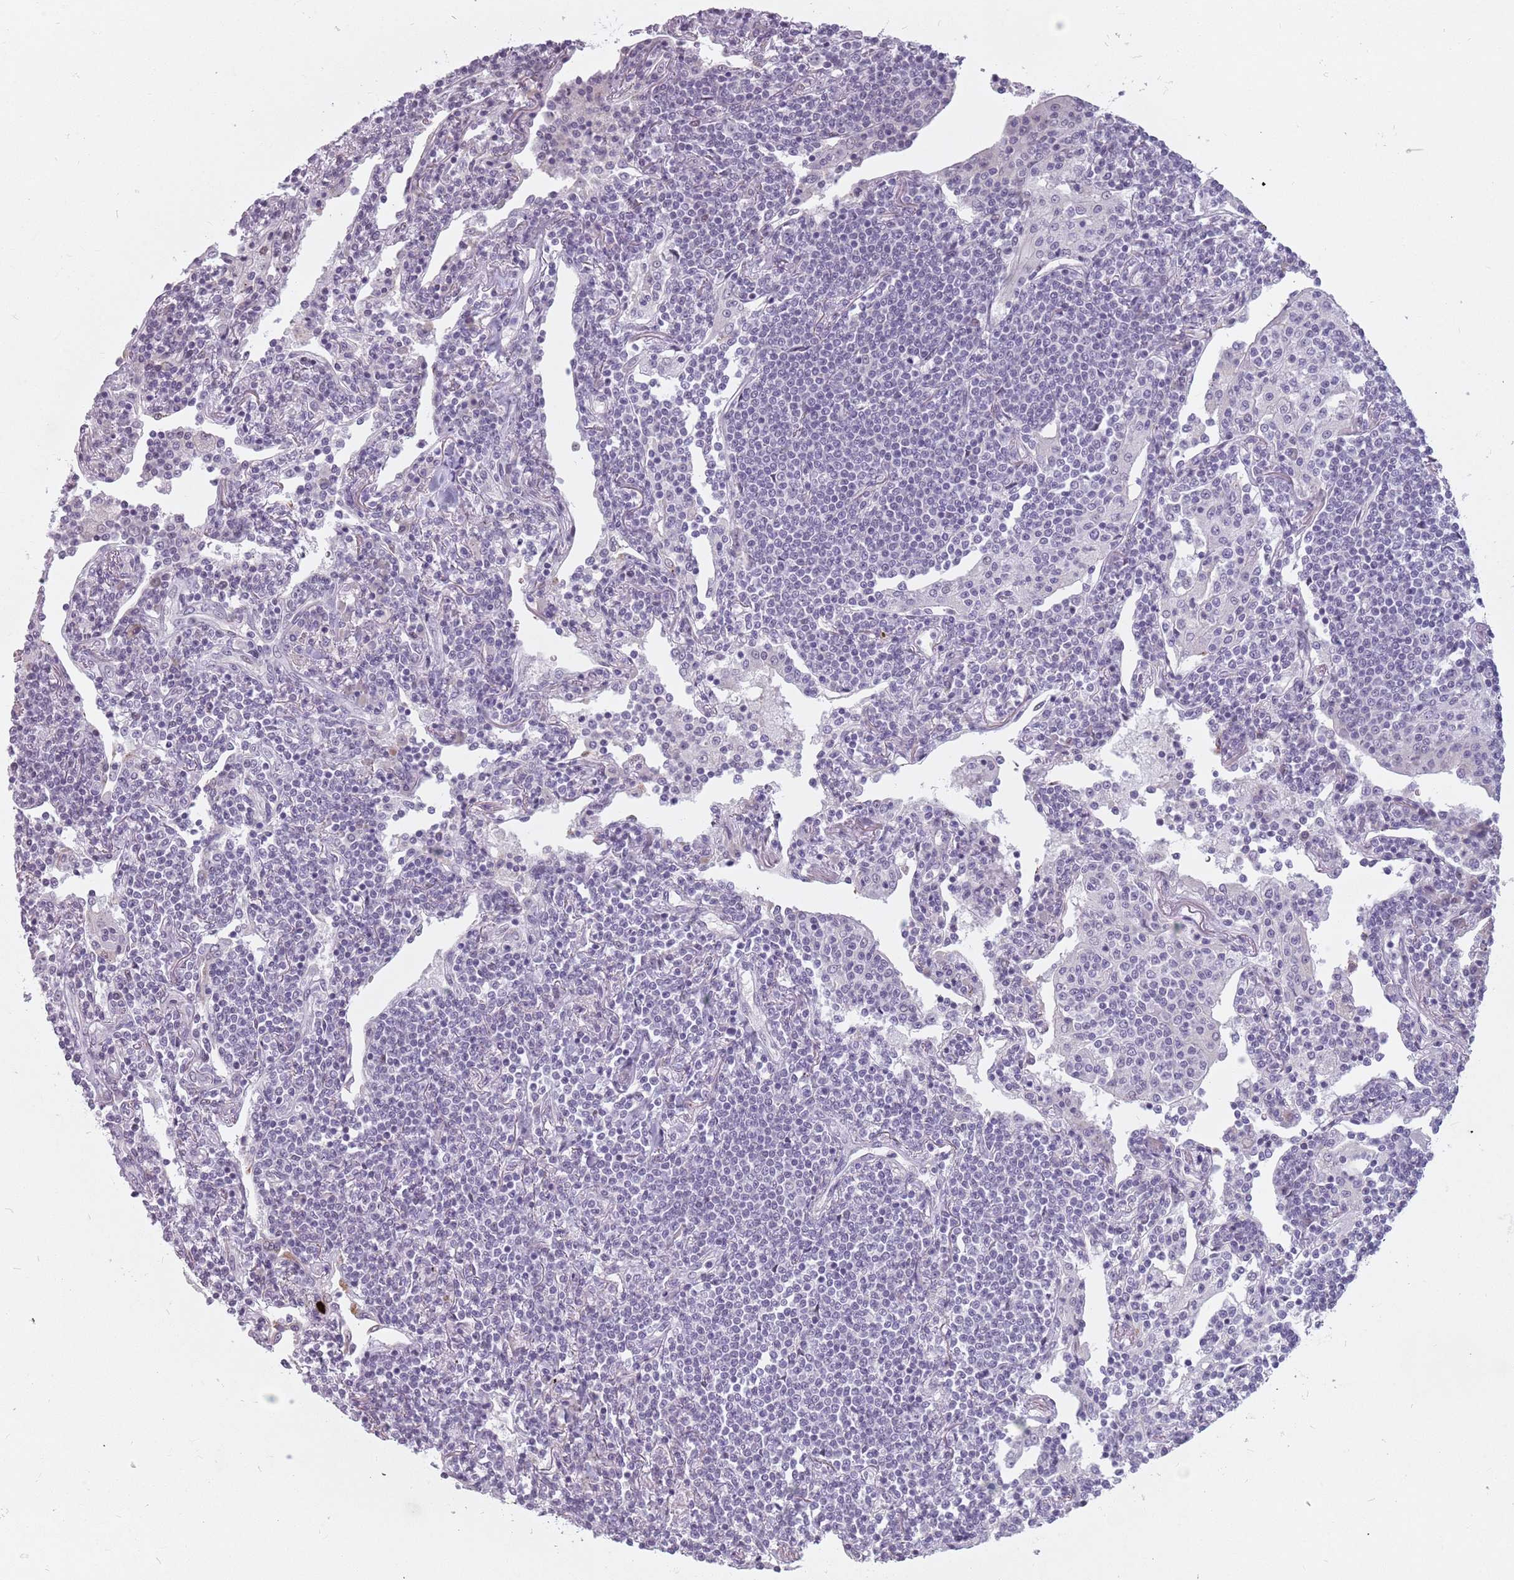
{"staining": {"intensity": "negative", "quantity": "none", "location": "none"}, "tissue": "lymphoma", "cell_type": "Tumor cells", "image_type": "cancer", "snomed": [{"axis": "morphology", "description": "Malignant lymphoma, non-Hodgkin's type, Low grade"}, {"axis": "topography", "description": "Lung"}], "caption": "Low-grade malignant lymphoma, non-Hodgkin's type was stained to show a protein in brown. There is no significant positivity in tumor cells.", "gene": "PTCHD1", "patient": {"sex": "female", "age": 71}}